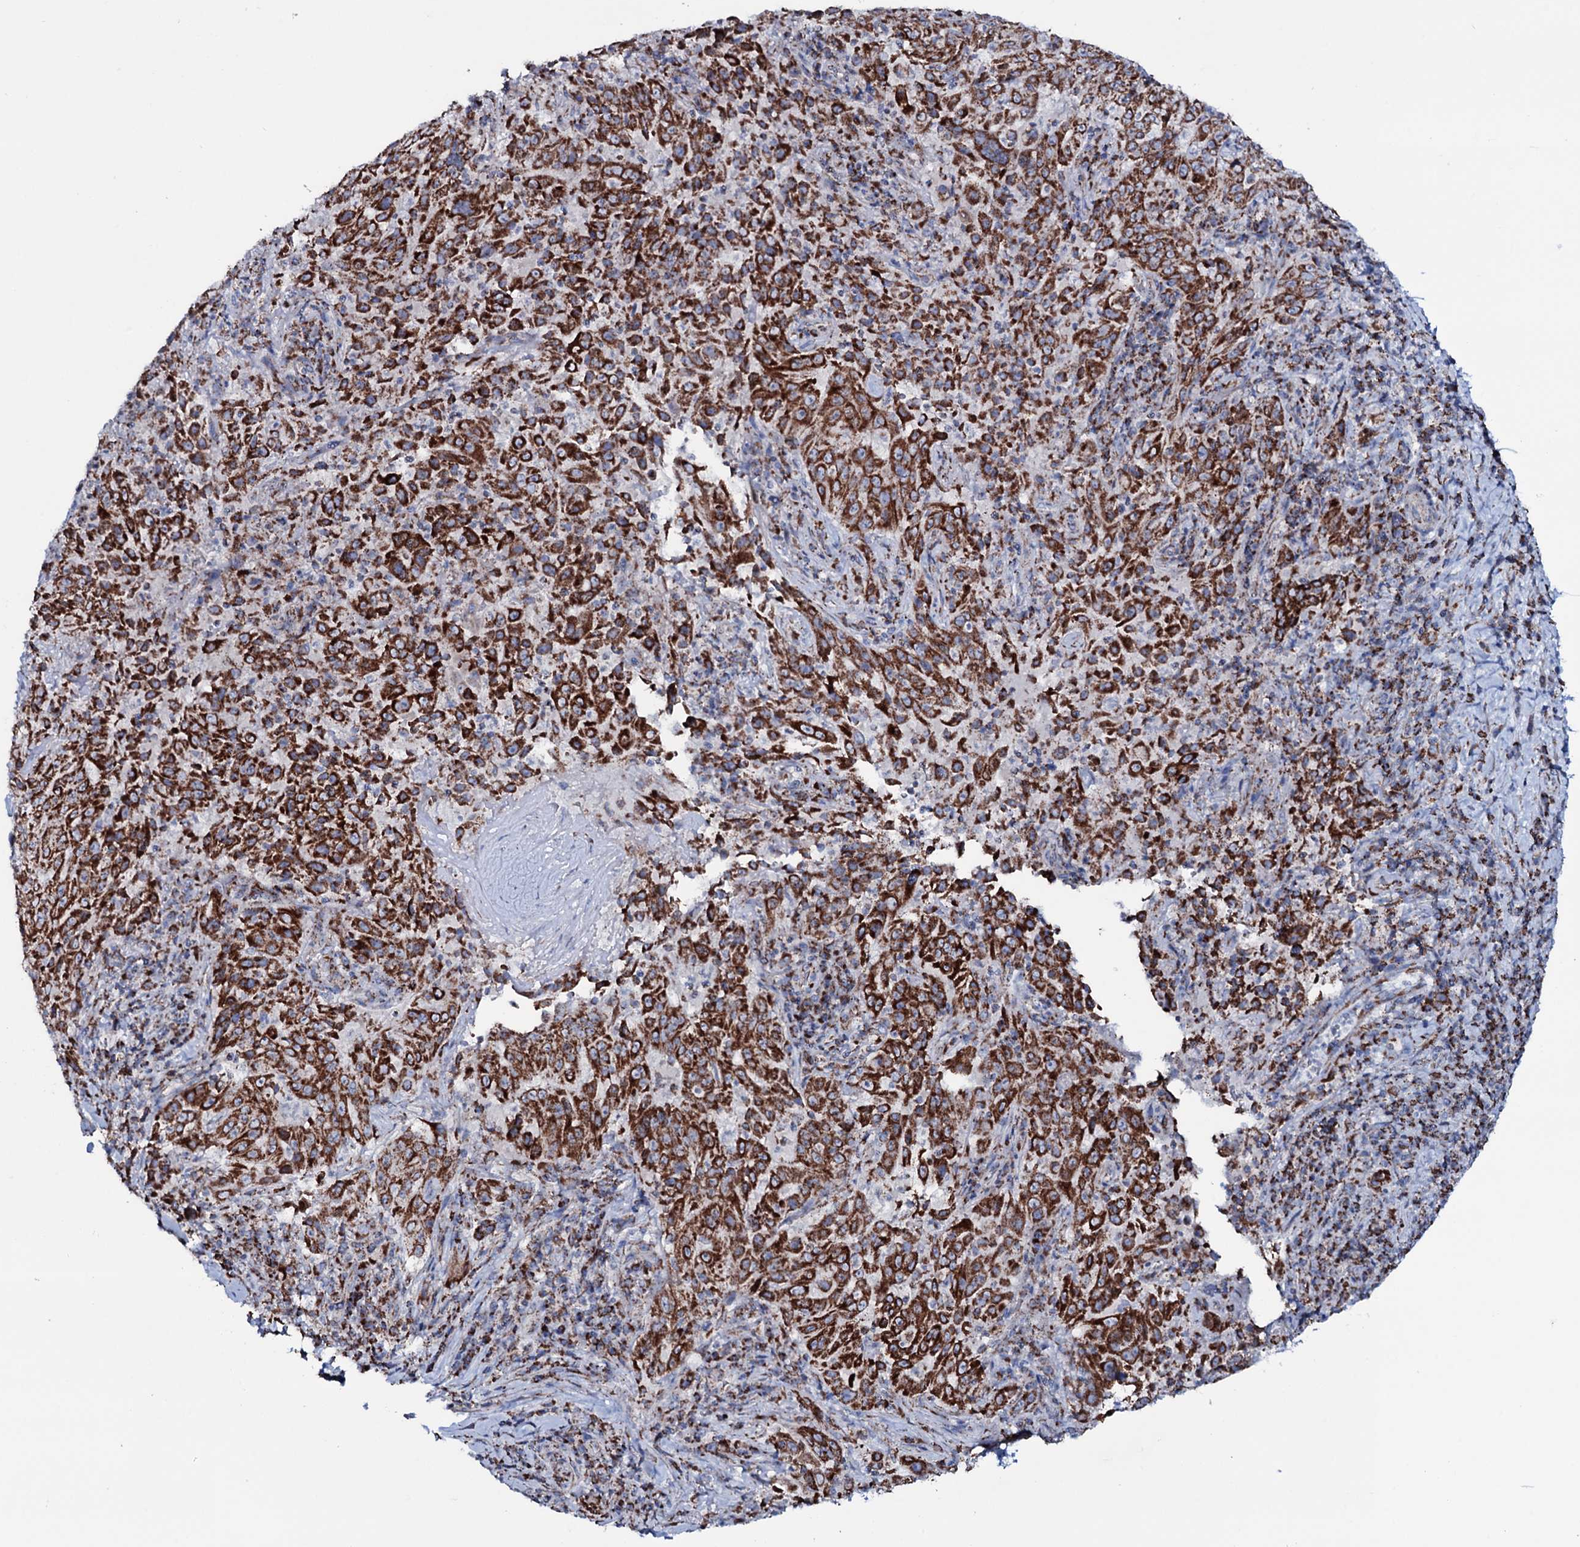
{"staining": {"intensity": "strong", "quantity": ">75%", "location": "cytoplasmic/membranous"}, "tissue": "pancreatic cancer", "cell_type": "Tumor cells", "image_type": "cancer", "snomed": [{"axis": "morphology", "description": "Adenocarcinoma, NOS"}, {"axis": "topography", "description": "Pancreas"}], "caption": "Human pancreatic adenocarcinoma stained for a protein (brown) shows strong cytoplasmic/membranous positive staining in about >75% of tumor cells.", "gene": "MRPS35", "patient": {"sex": "male", "age": 63}}